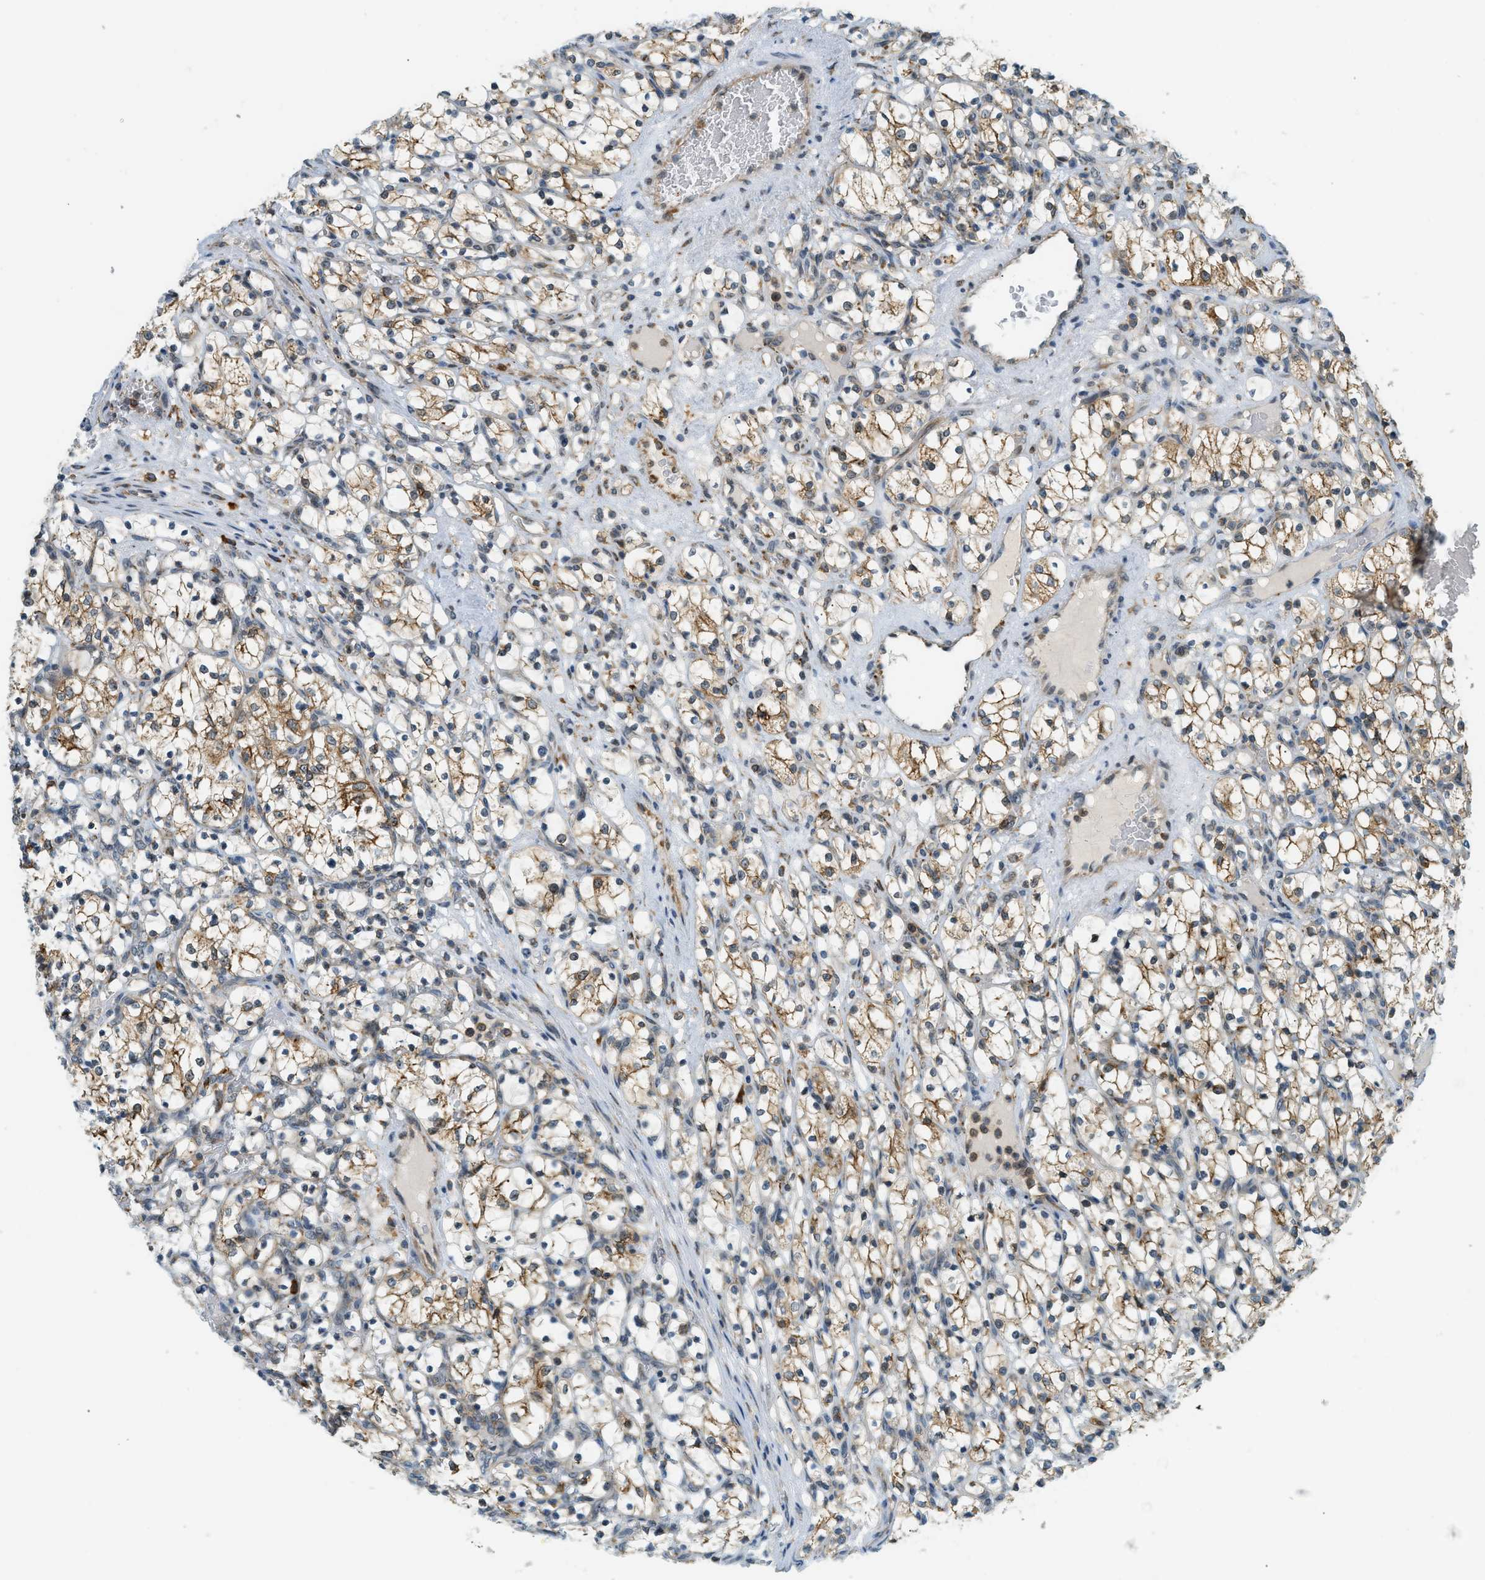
{"staining": {"intensity": "moderate", "quantity": "25%-75%", "location": "cytoplasmic/membranous"}, "tissue": "renal cancer", "cell_type": "Tumor cells", "image_type": "cancer", "snomed": [{"axis": "morphology", "description": "Adenocarcinoma, NOS"}, {"axis": "topography", "description": "Kidney"}], "caption": "Moderate cytoplasmic/membranous positivity for a protein is seen in about 25%-75% of tumor cells of adenocarcinoma (renal) using immunohistochemistry (IHC).", "gene": "SEMA4D", "patient": {"sex": "female", "age": 69}}